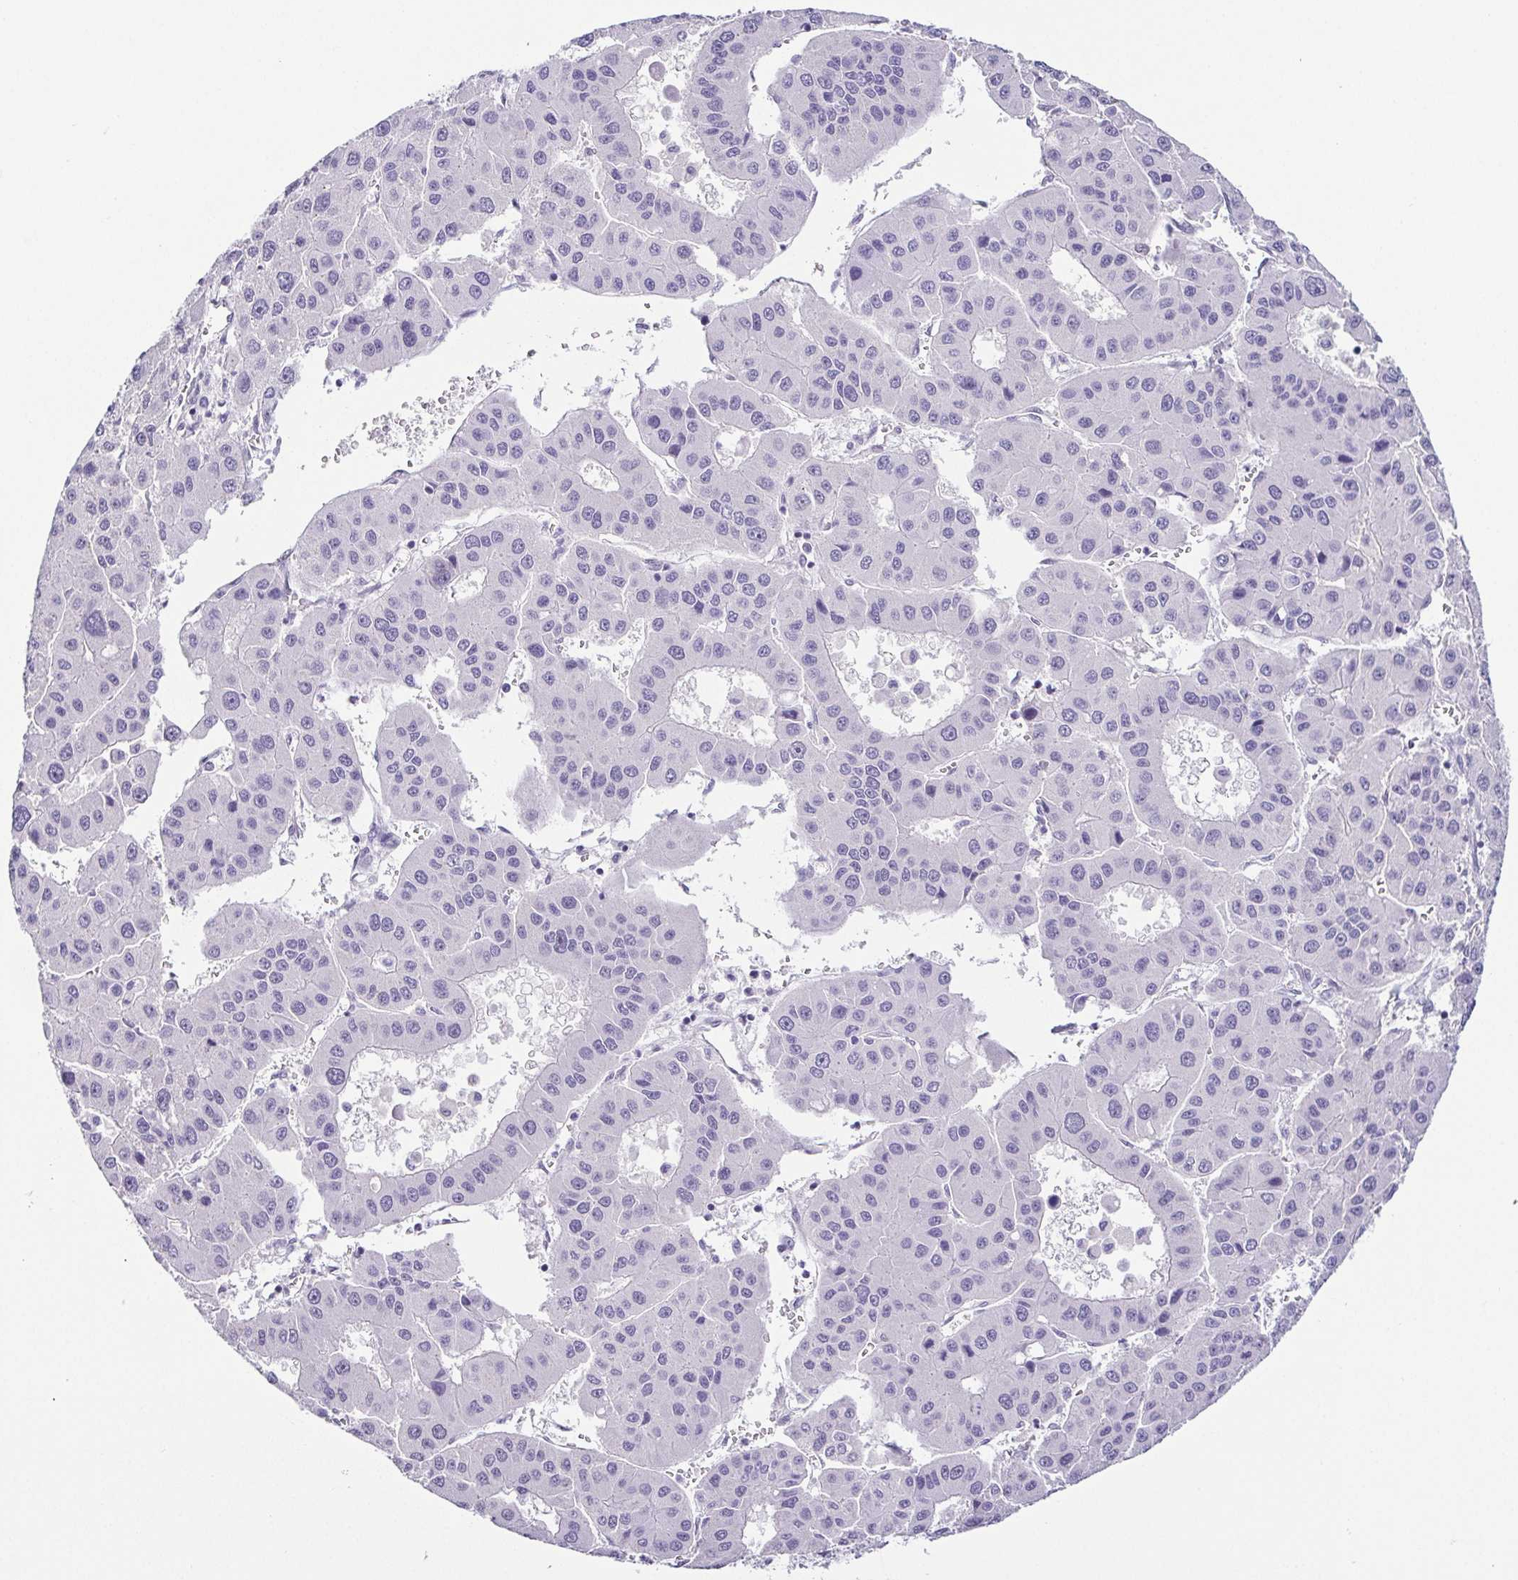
{"staining": {"intensity": "negative", "quantity": "none", "location": "none"}, "tissue": "liver cancer", "cell_type": "Tumor cells", "image_type": "cancer", "snomed": [{"axis": "morphology", "description": "Carcinoma, Hepatocellular, NOS"}, {"axis": "topography", "description": "Liver"}], "caption": "The micrograph reveals no staining of tumor cells in liver cancer (hepatocellular carcinoma). (DAB (3,3'-diaminobenzidine) immunohistochemistry with hematoxylin counter stain).", "gene": "TCF3", "patient": {"sex": "male", "age": 73}}